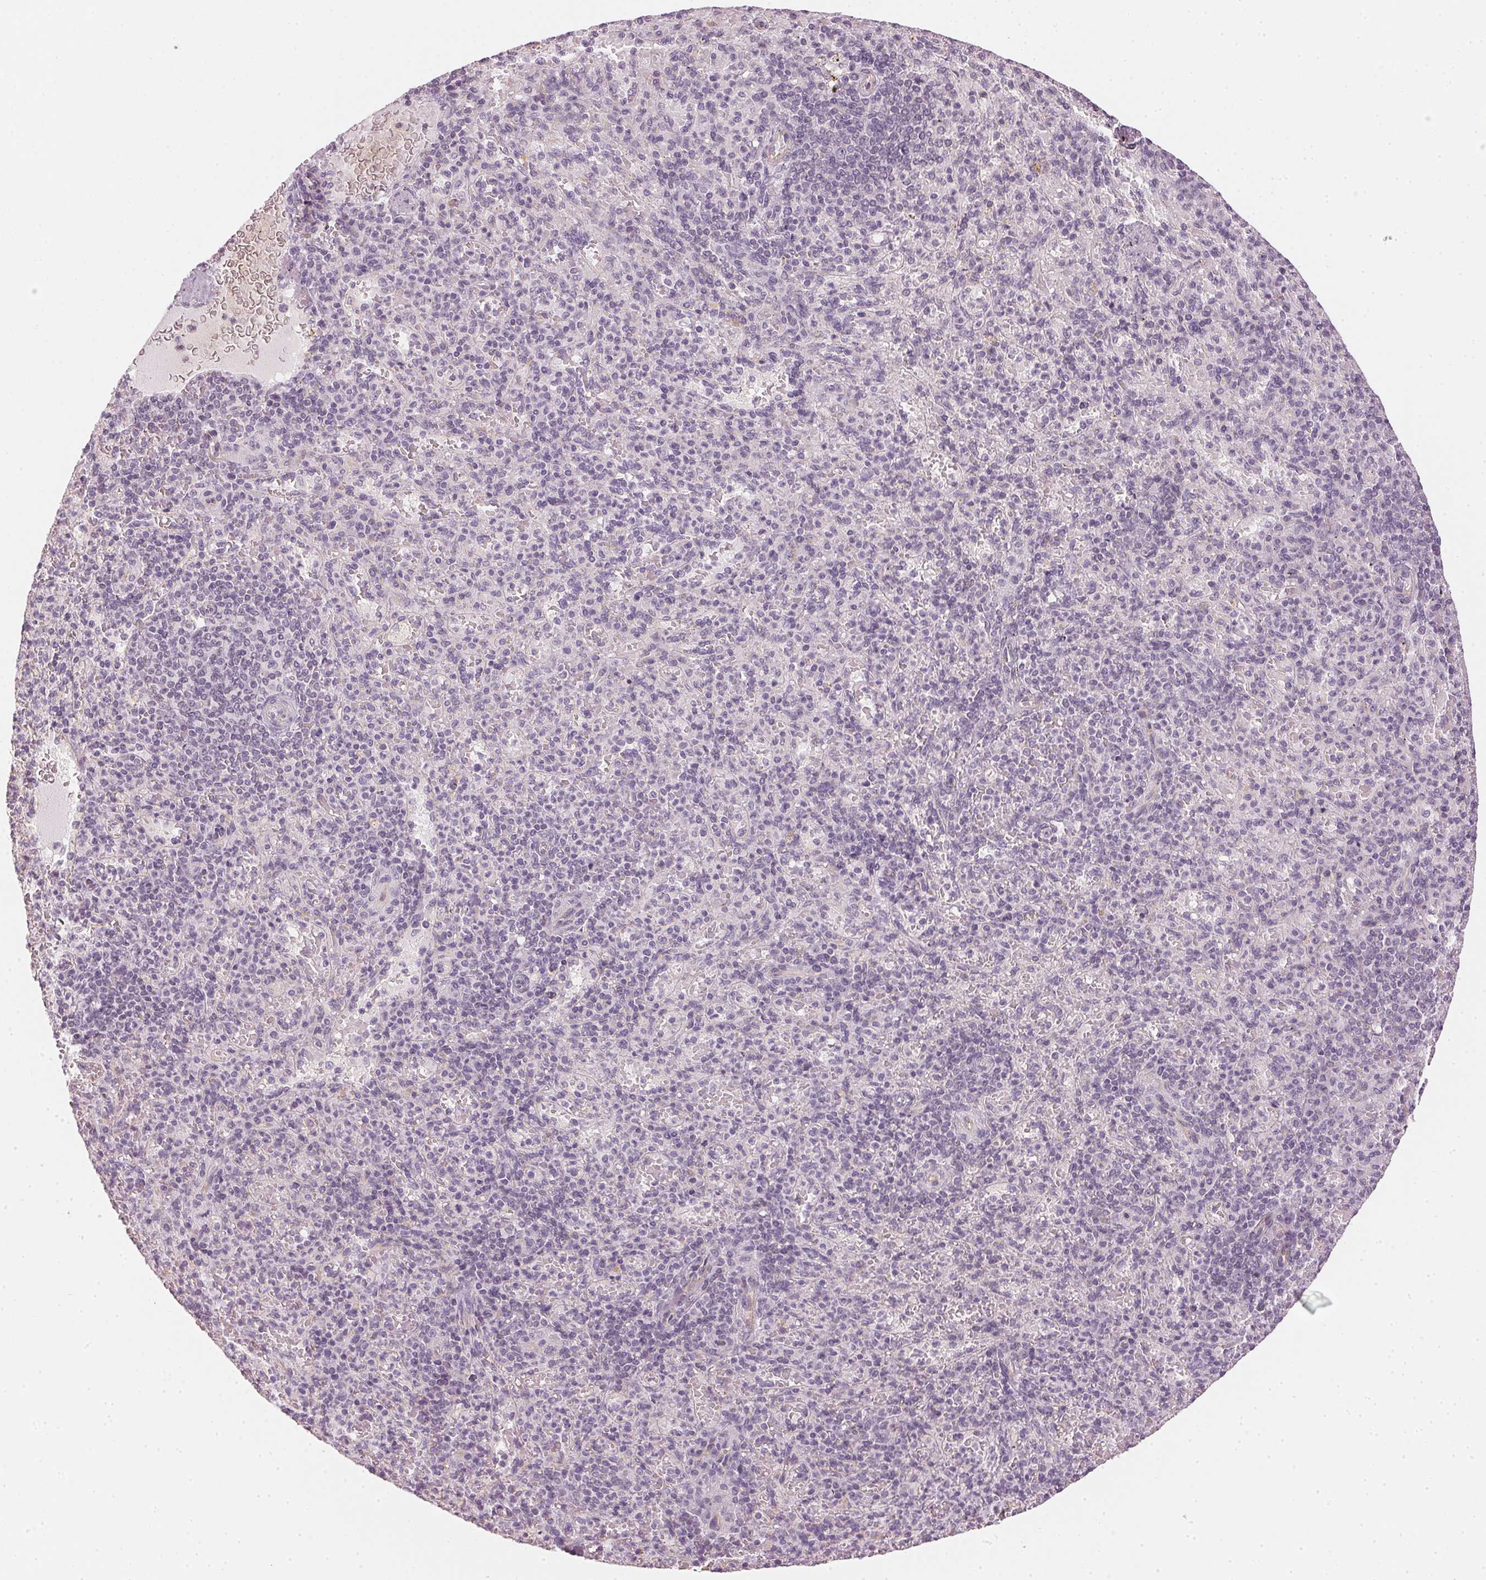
{"staining": {"intensity": "negative", "quantity": "none", "location": "none"}, "tissue": "spleen", "cell_type": "Cells in red pulp", "image_type": "normal", "snomed": [{"axis": "morphology", "description": "Normal tissue, NOS"}, {"axis": "topography", "description": "Spleen"}], "caption": "High power microscopy micrograph of an immunohistochemistry photomicrograph of normal spleen, revealing no significant staining in cells in red pulp.", "gene": "APLP1", "patient": {"sex": "female", "age": 74}}